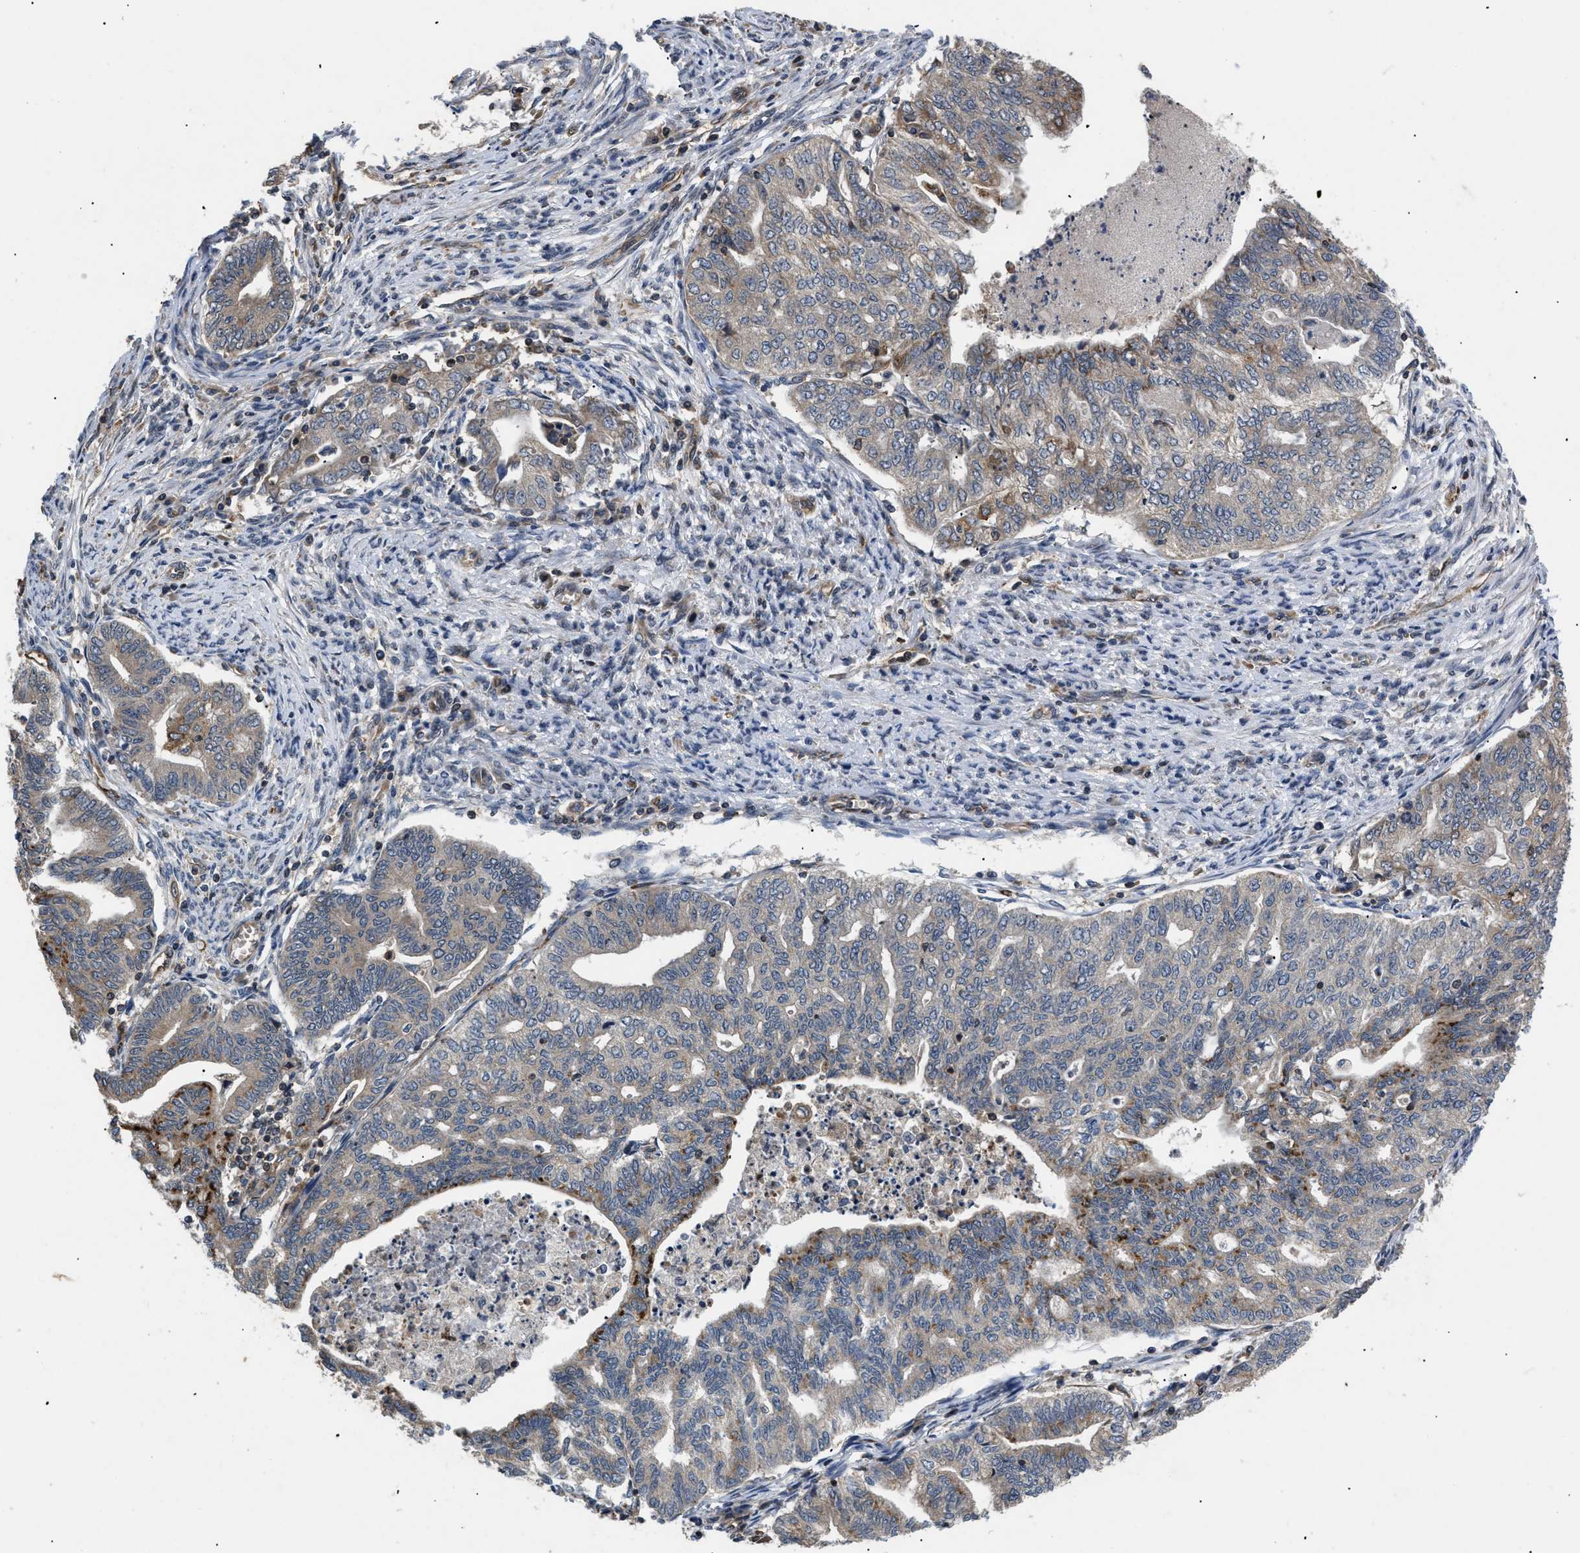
{"staining": {"intensity": "moderate", "quantity": "<25%", "location": "cytoplasmic/membranous"}, "tissue": "endometrial cancer", "cell_type": "Tumor cells", "image_type": "cancer", "snomed": [{"axis": "morphology", "description": "Adenocarcinoma, NOS"}, {"axis": "topography", "description": "Endometrium"}], "caption": "A low amount of moderate cytoplasmic/membranous positivity is identified in about <25% of tumor cells in adenocarcinoma (endometrial) tissue.", "gene": "HMGCR", "patient": {"sex": "female", "age": 79}}